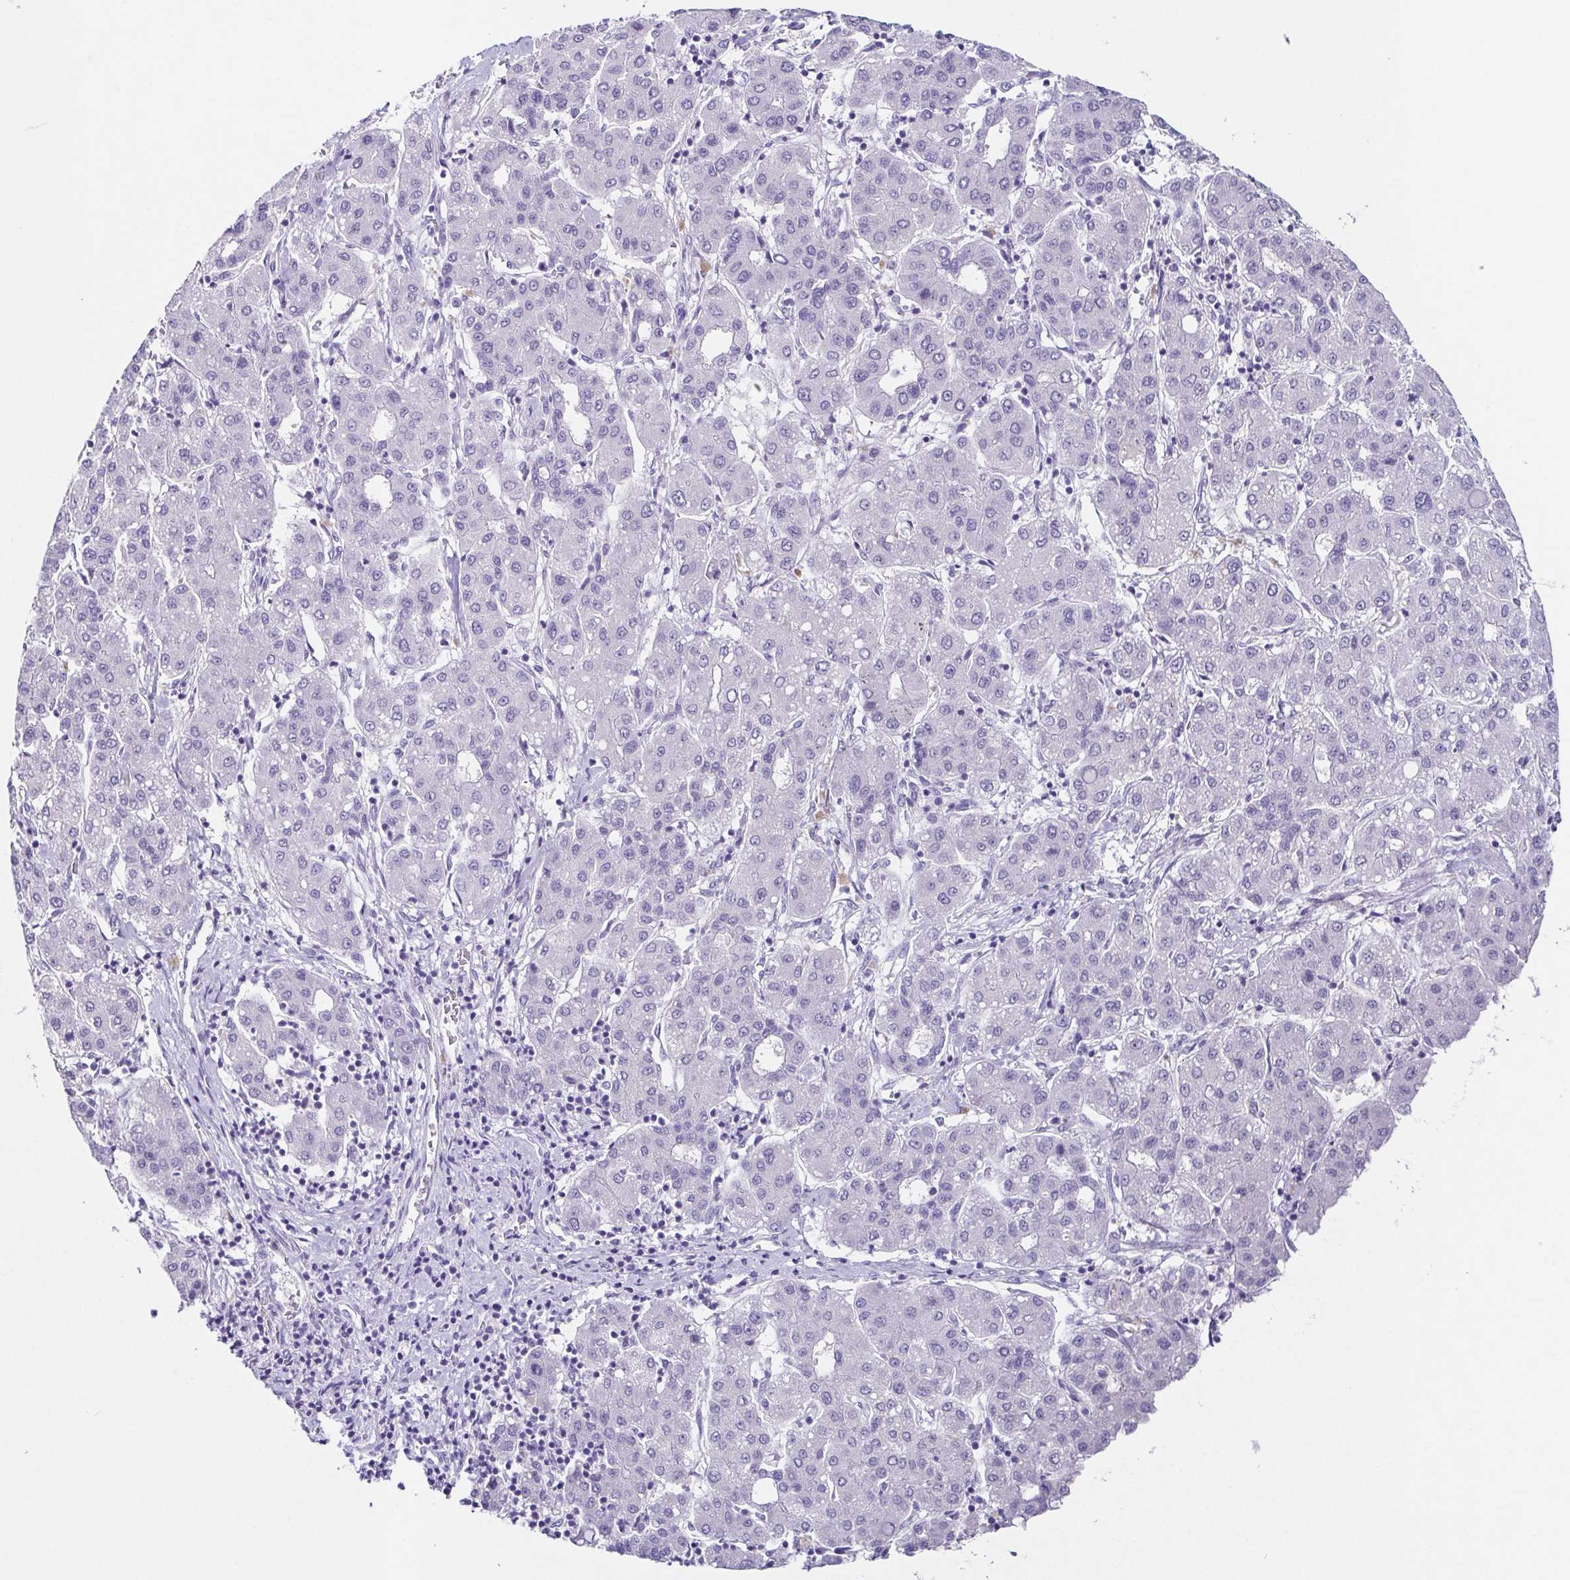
{"staining": {"intensity": "negative", "quantity": "none", "location": "none"}, "tissue": "liver cancer", "cell_type": "Tumor cells", "image_type": "cancer", "snomed": [{"axis": "morphology", "description": "Carcinoma, Hepatocellular, NOS"}, {"axis": "topography", "description": "Liver"}], "caption": "High power microscopy image of an IHC micrograph of hepatocellular carcinoma (liver), revealing no significant expression in tumor cells.", "gene": "TP73", "patient": {"sex": "male", "age": 65}}